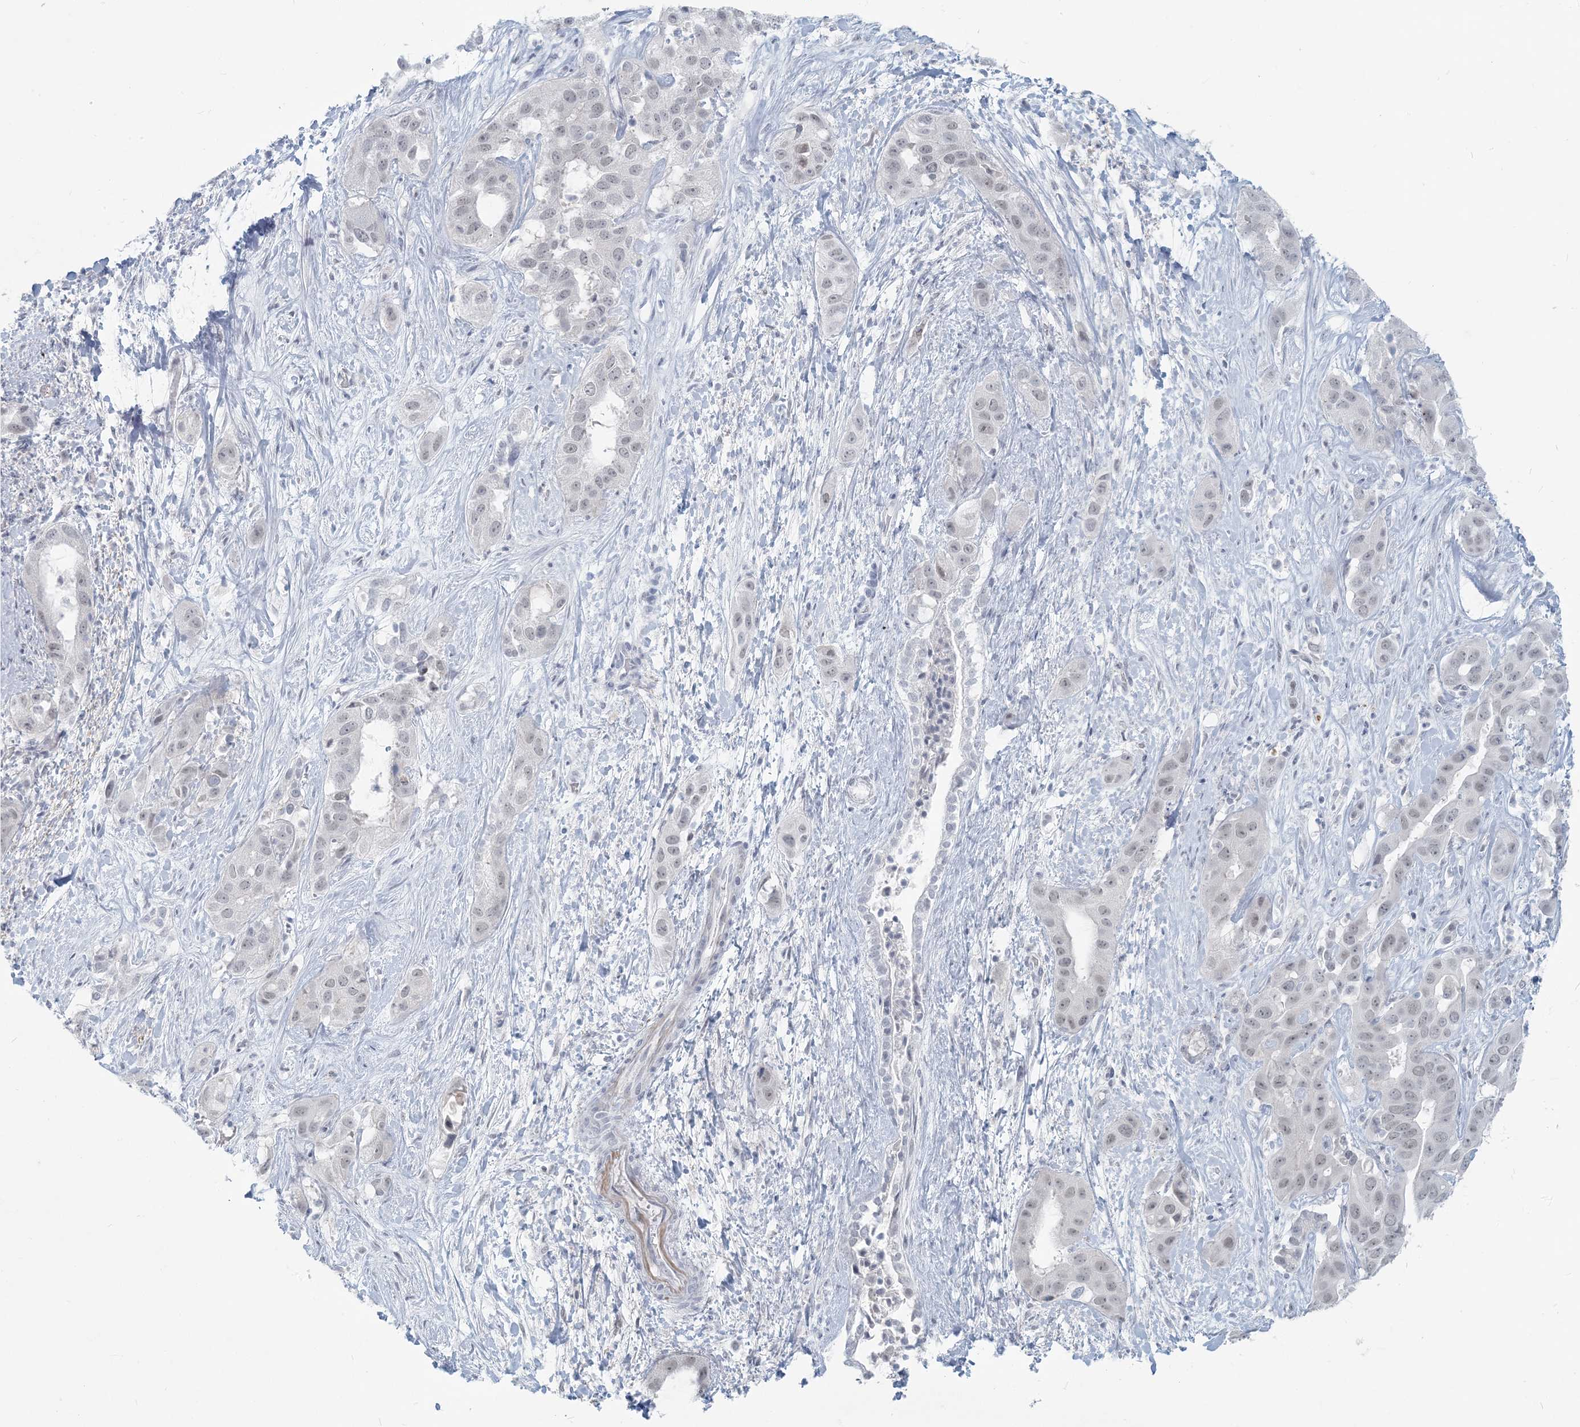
{"staining": {"intensity": "negative", "quantity": "none", "location": "none"}, "tissue": "liver cancer", "cell_type": "Tumor cells", "image_type": "cancer", "snomed": [{"axis": "morphology", "description": "Cholangiocarcinoma"}, {"axis": "topography", "description": "Liver"}], "caption": "Immunohistochemical staining of human liver cancer exhibits no significant expression in tumor cells.", "gene": "SCML1", "patient": {"sex": "female", "age": 52}}